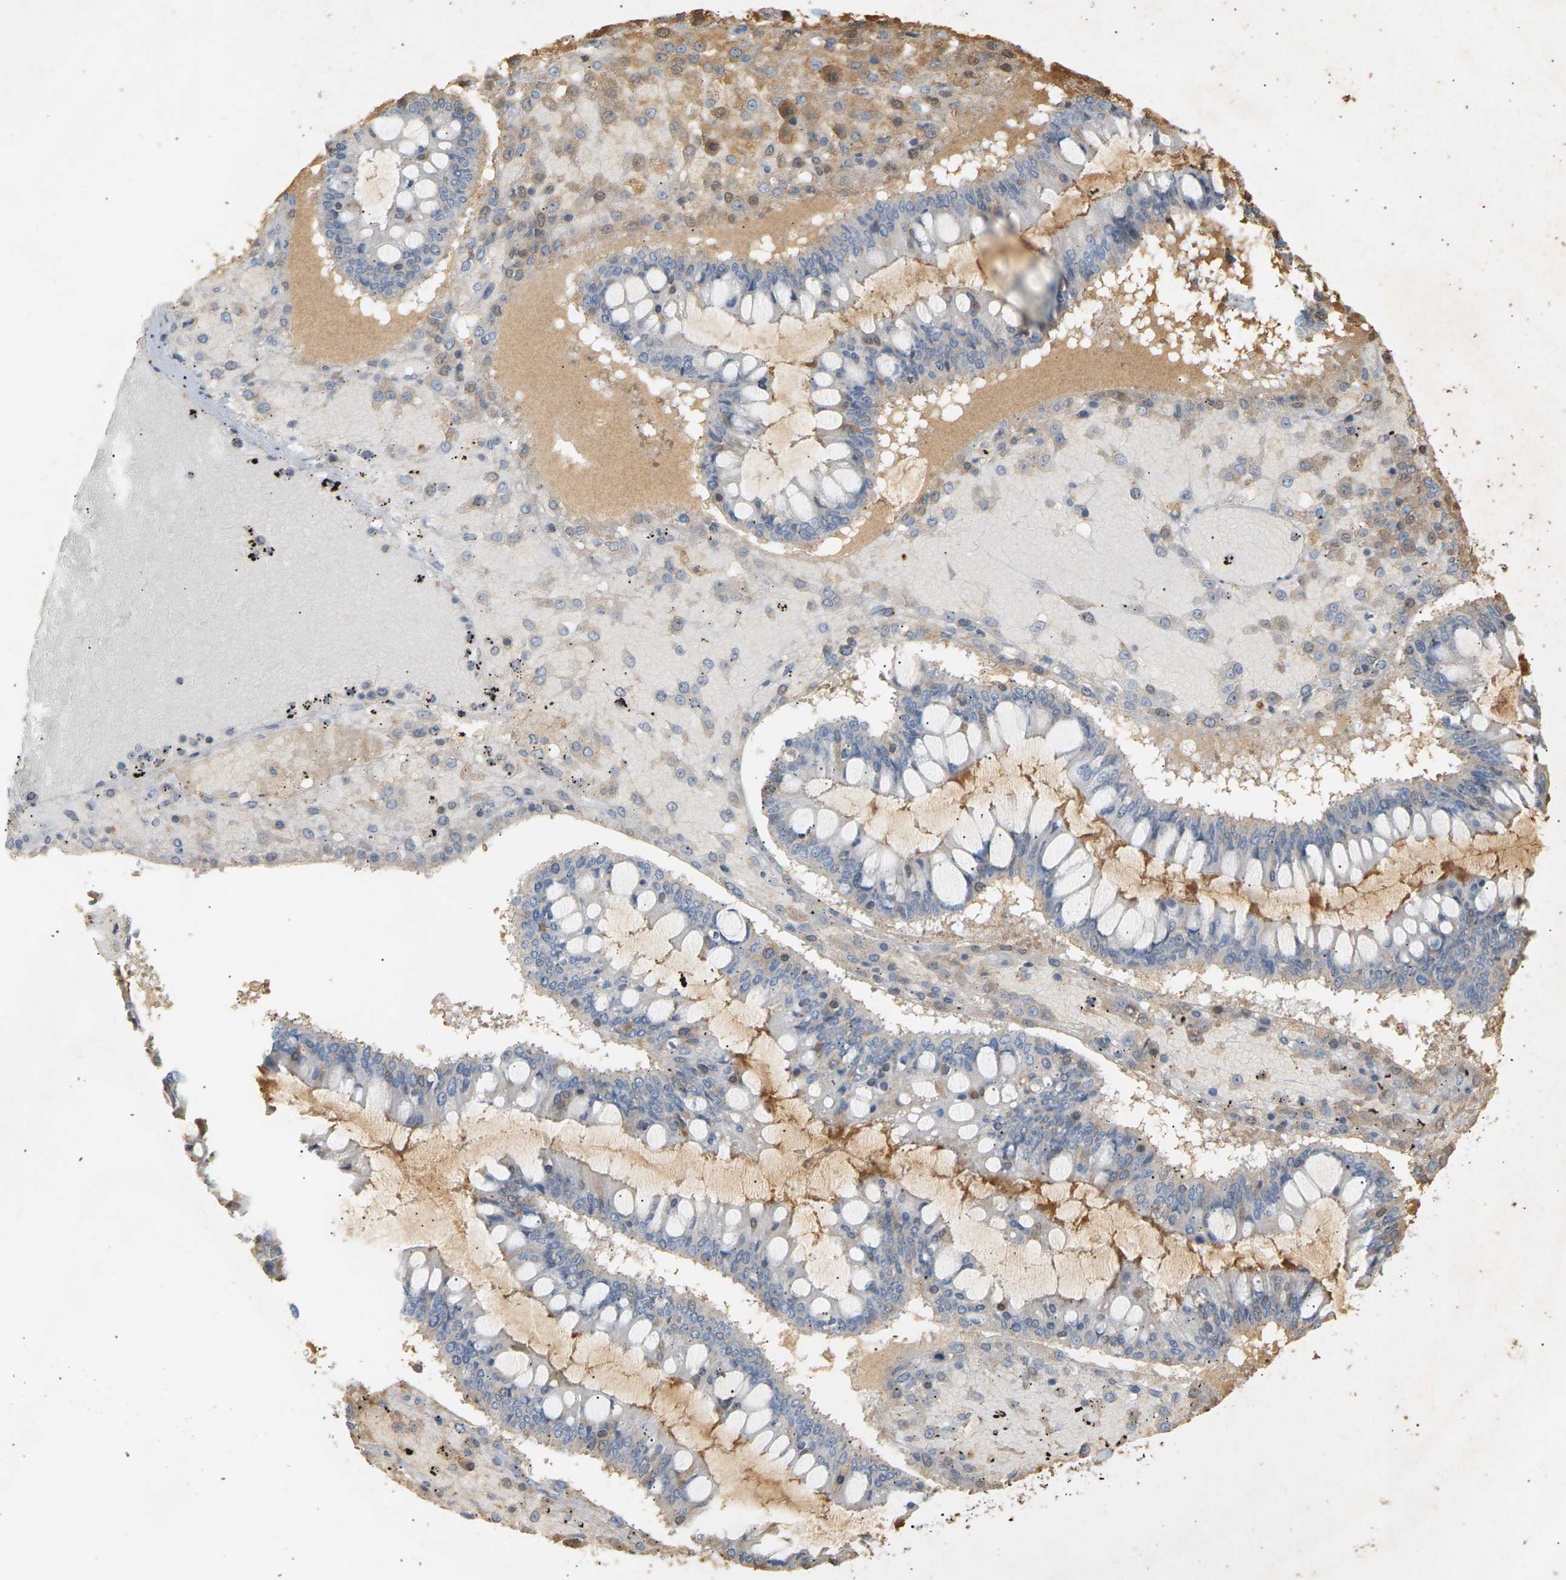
{"staining": {"intensity": "negative", "quantity": "none", "location": "none"}, "tissue": "ovarian cancer", "cell_type": "Tumor cells", "image_type": "cancer", "snomed": [{"axis": "morphology", "description": "Cystadenocarcinoma, mucinous, NOS"}, {"axis": "topography", "description": "Ovary"}], "caption": "Immunohistochemical staining of human ovarian mucinous cystadenocarcinoma demonstrates no significant positivity in tumor cells.", "gene": "IGLC3", "patient": {"sex": "female", "age": 73}}